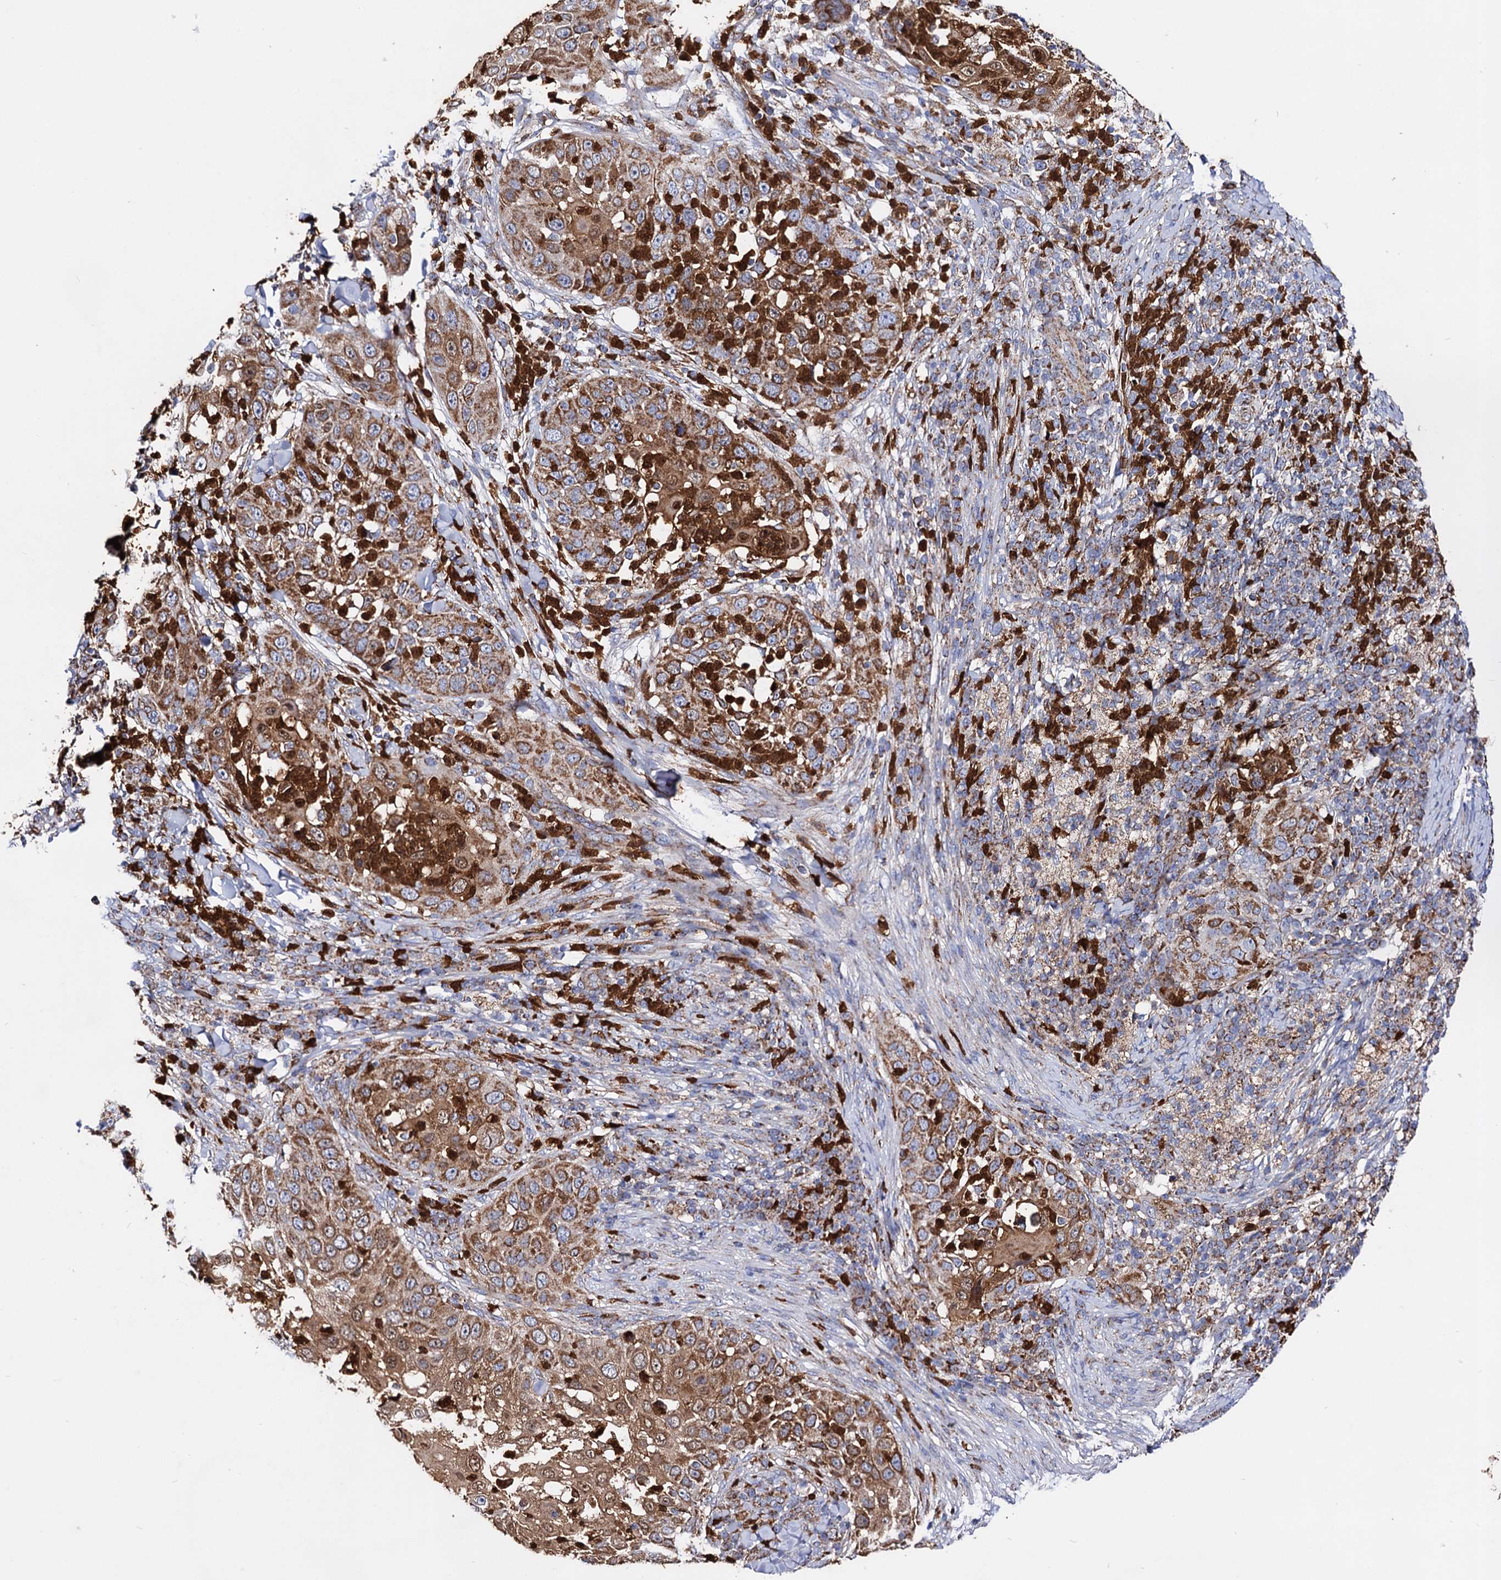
{"staining": {"intensity": "moderate", "quantity": ">75%", "location": "cytoplasmic/membranous,nuclear"}, "tissue": "skin cancer", "cell_type": "Tumor cells", "image_type": "cancer", "snomed": [{"axis": "morphology", "description": "Squamous cell carcinoma, NOS"}, {"axis": "topography", "description": "Skin"}], "caption": "Protein expression analysis of skin cancer (squamous cell carcinoma) exhibits moderate cytoplasmic/membranous and nuclear expression in about >75% of tumor cells.", "gene": "ACAD9", "patient": {"sex": "female", "age": 44}}